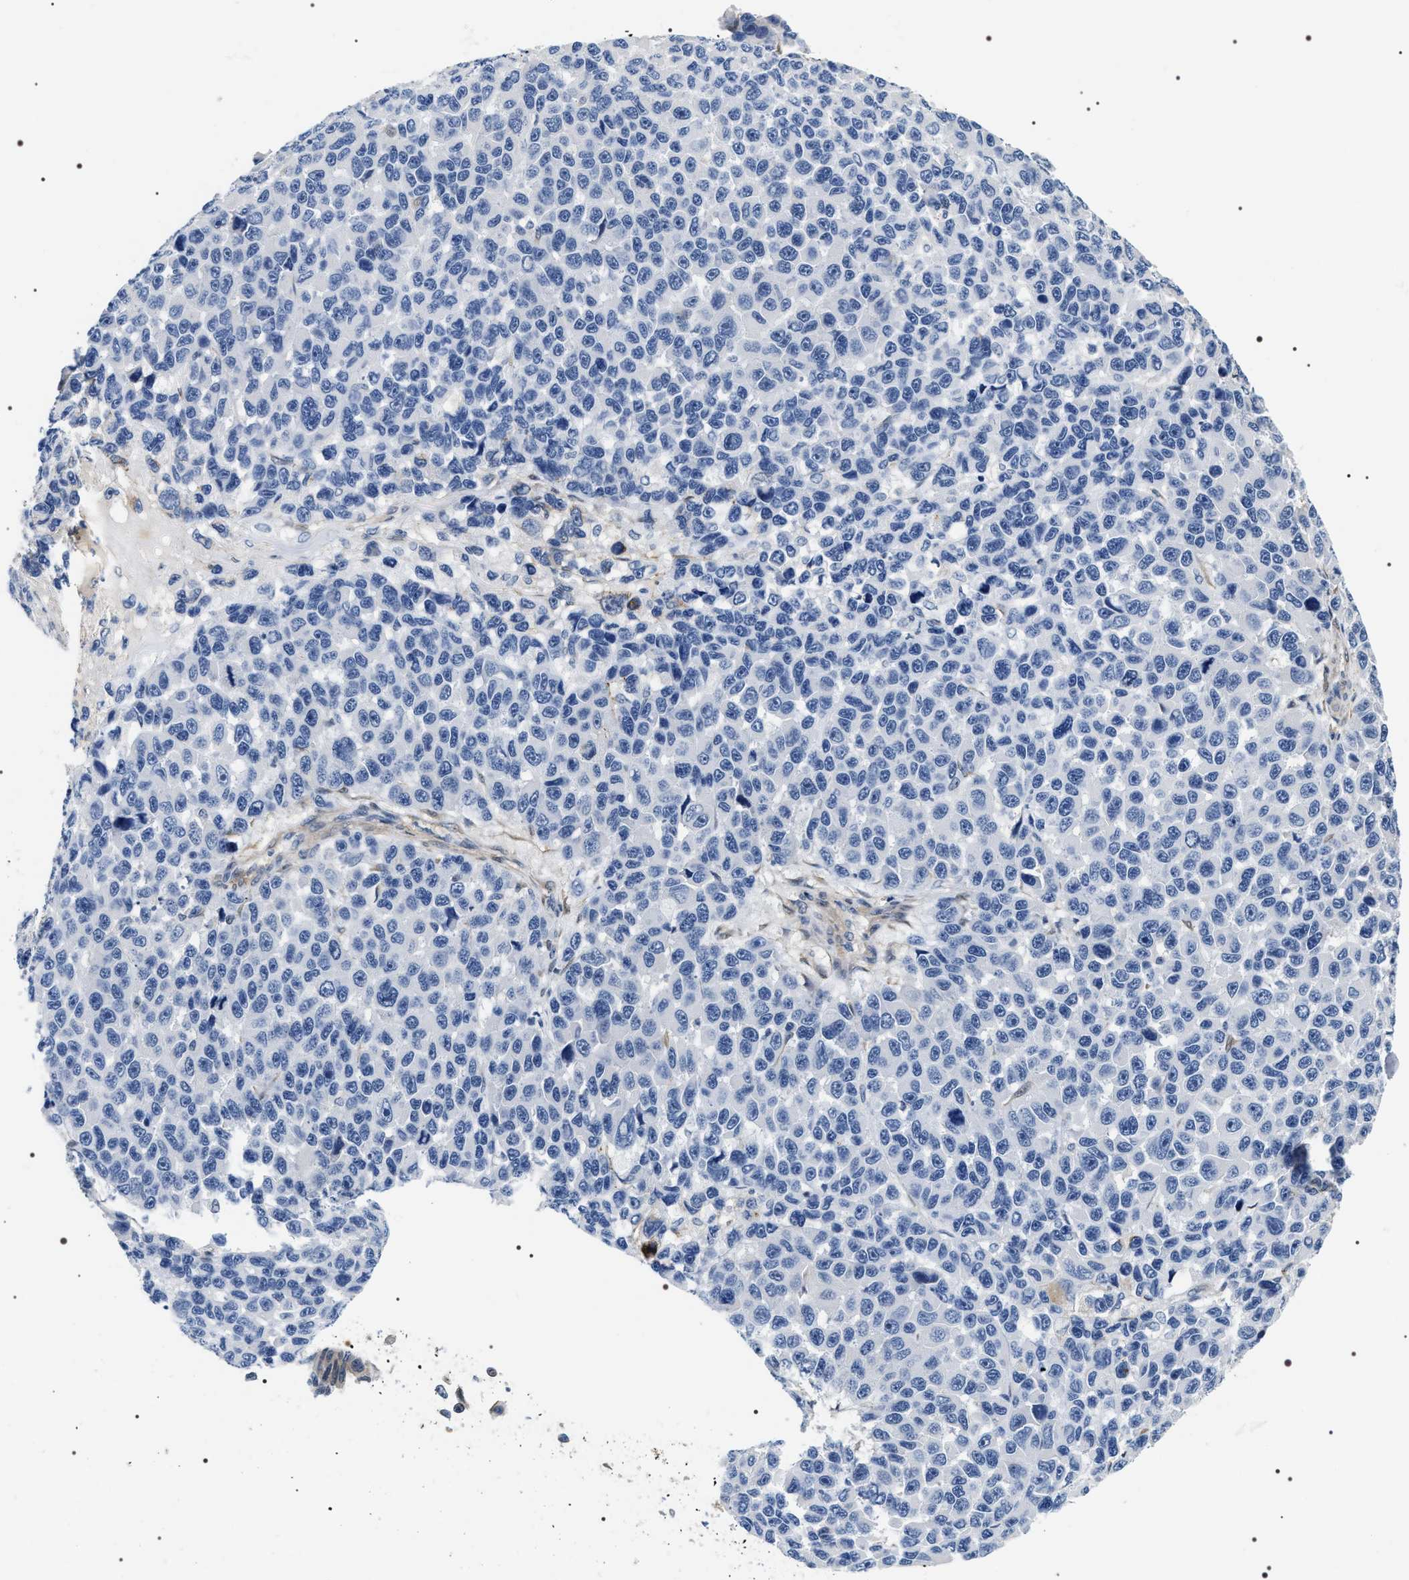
{"staining": {"intensity": "negative", "quantity": "none", "location": "none"}, "tissue": "melanoma", "cell_type": "Tumor cells", "image_type": "cancer", "snomed": [{"axis": "morphology", "description": "Malignant melanoma, NOS"}, {"axis": "topography", "description": "Skin"}], "caption": "Tumor cells are negative for protein expression in human malignant melanoma.", "gene": "BAG2", "patient": {"sex": "male", "age": 53}}